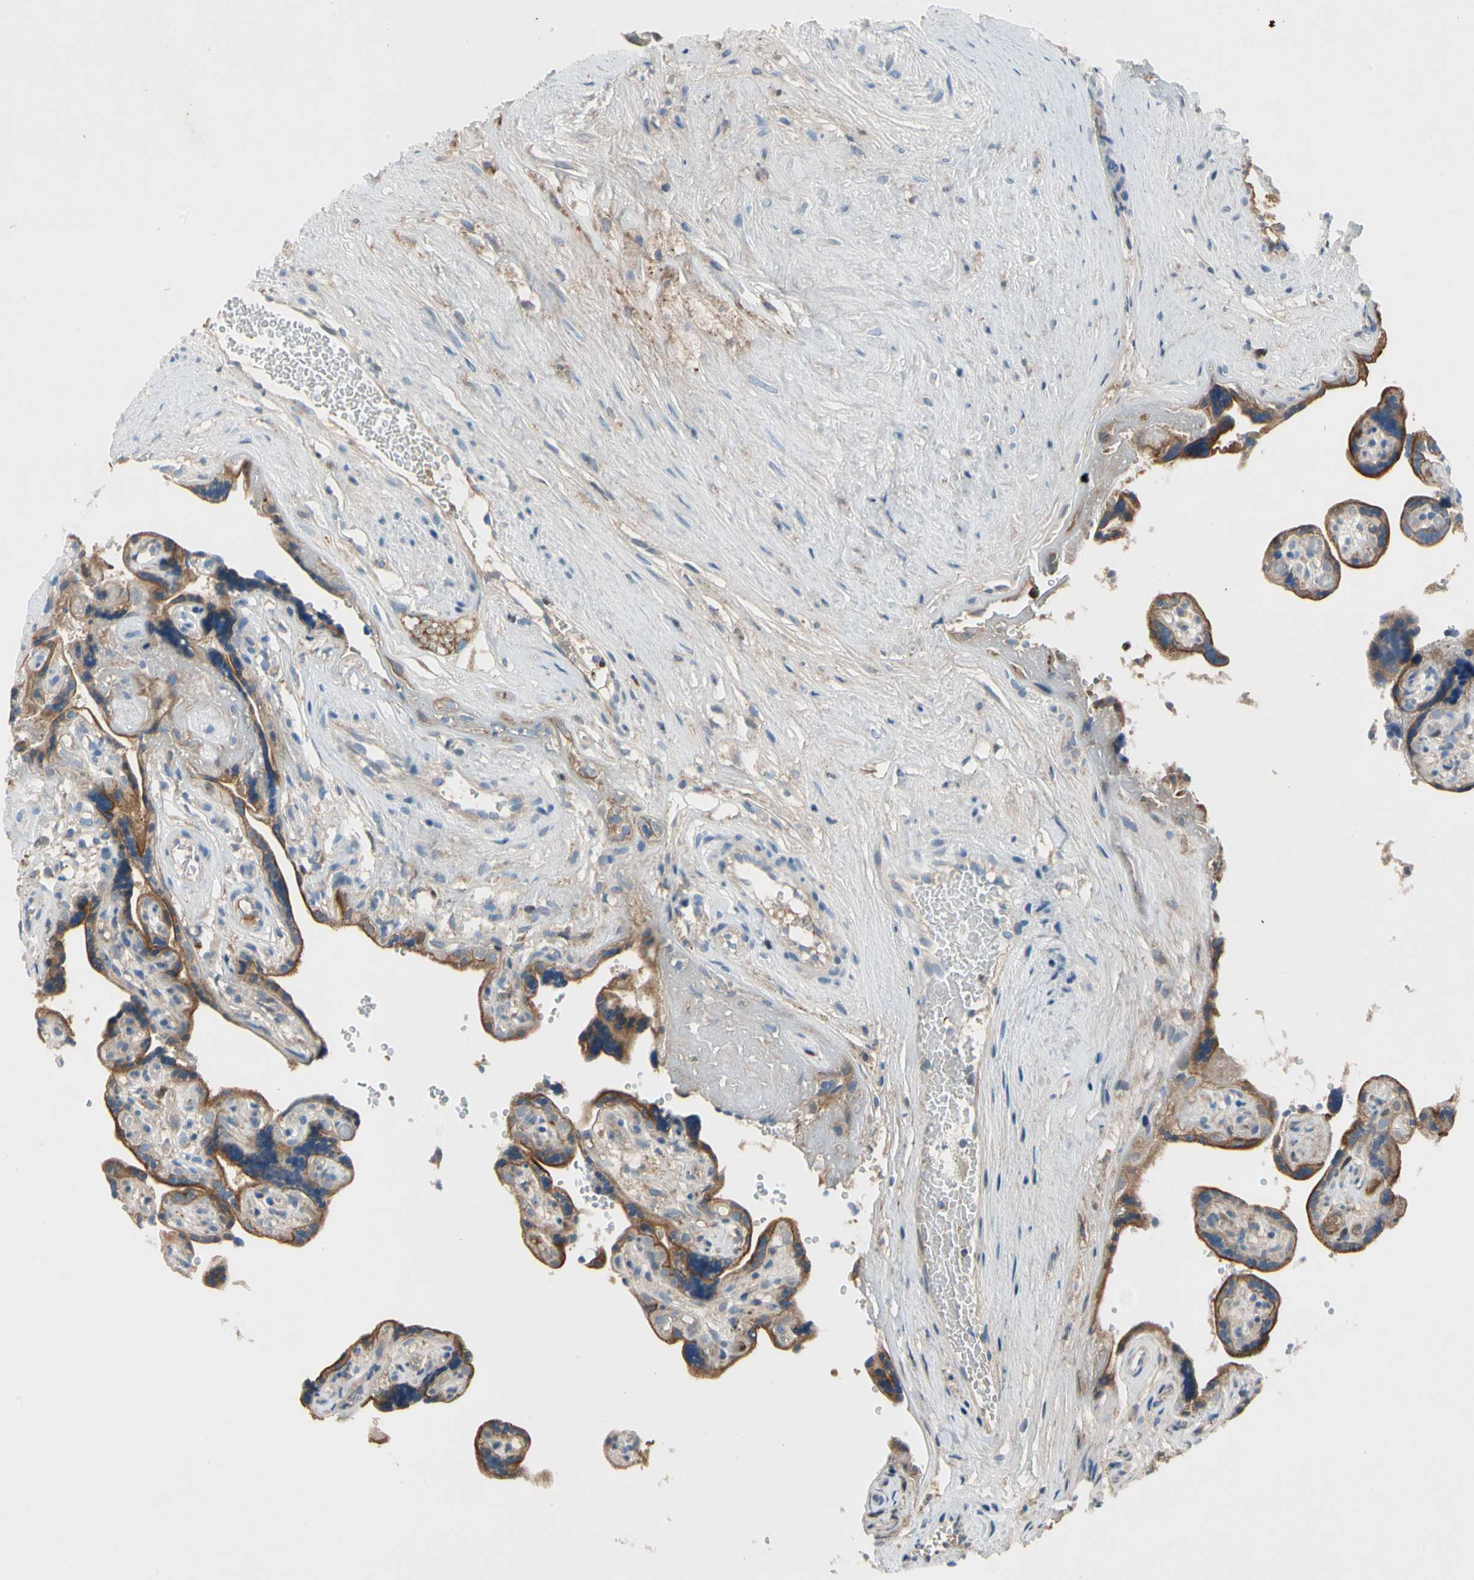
{"staining": {"intensity": "negative", "quantity": "none", "location": "none"}, "tissue": "placenta", "cell_type": "Decidual cells", "image_type": "normal", "snomed": [{"axis": "morphology", "description": "Normal tissue, NOS"}, {"axis": "topography", "description": "Placenta"}], "caption": "Placenta was stained to show a protein in brown. There is no significant positivity in decidual cells.", "gene": "HJURP", "patient": {"sex": "female", "age": 30}}